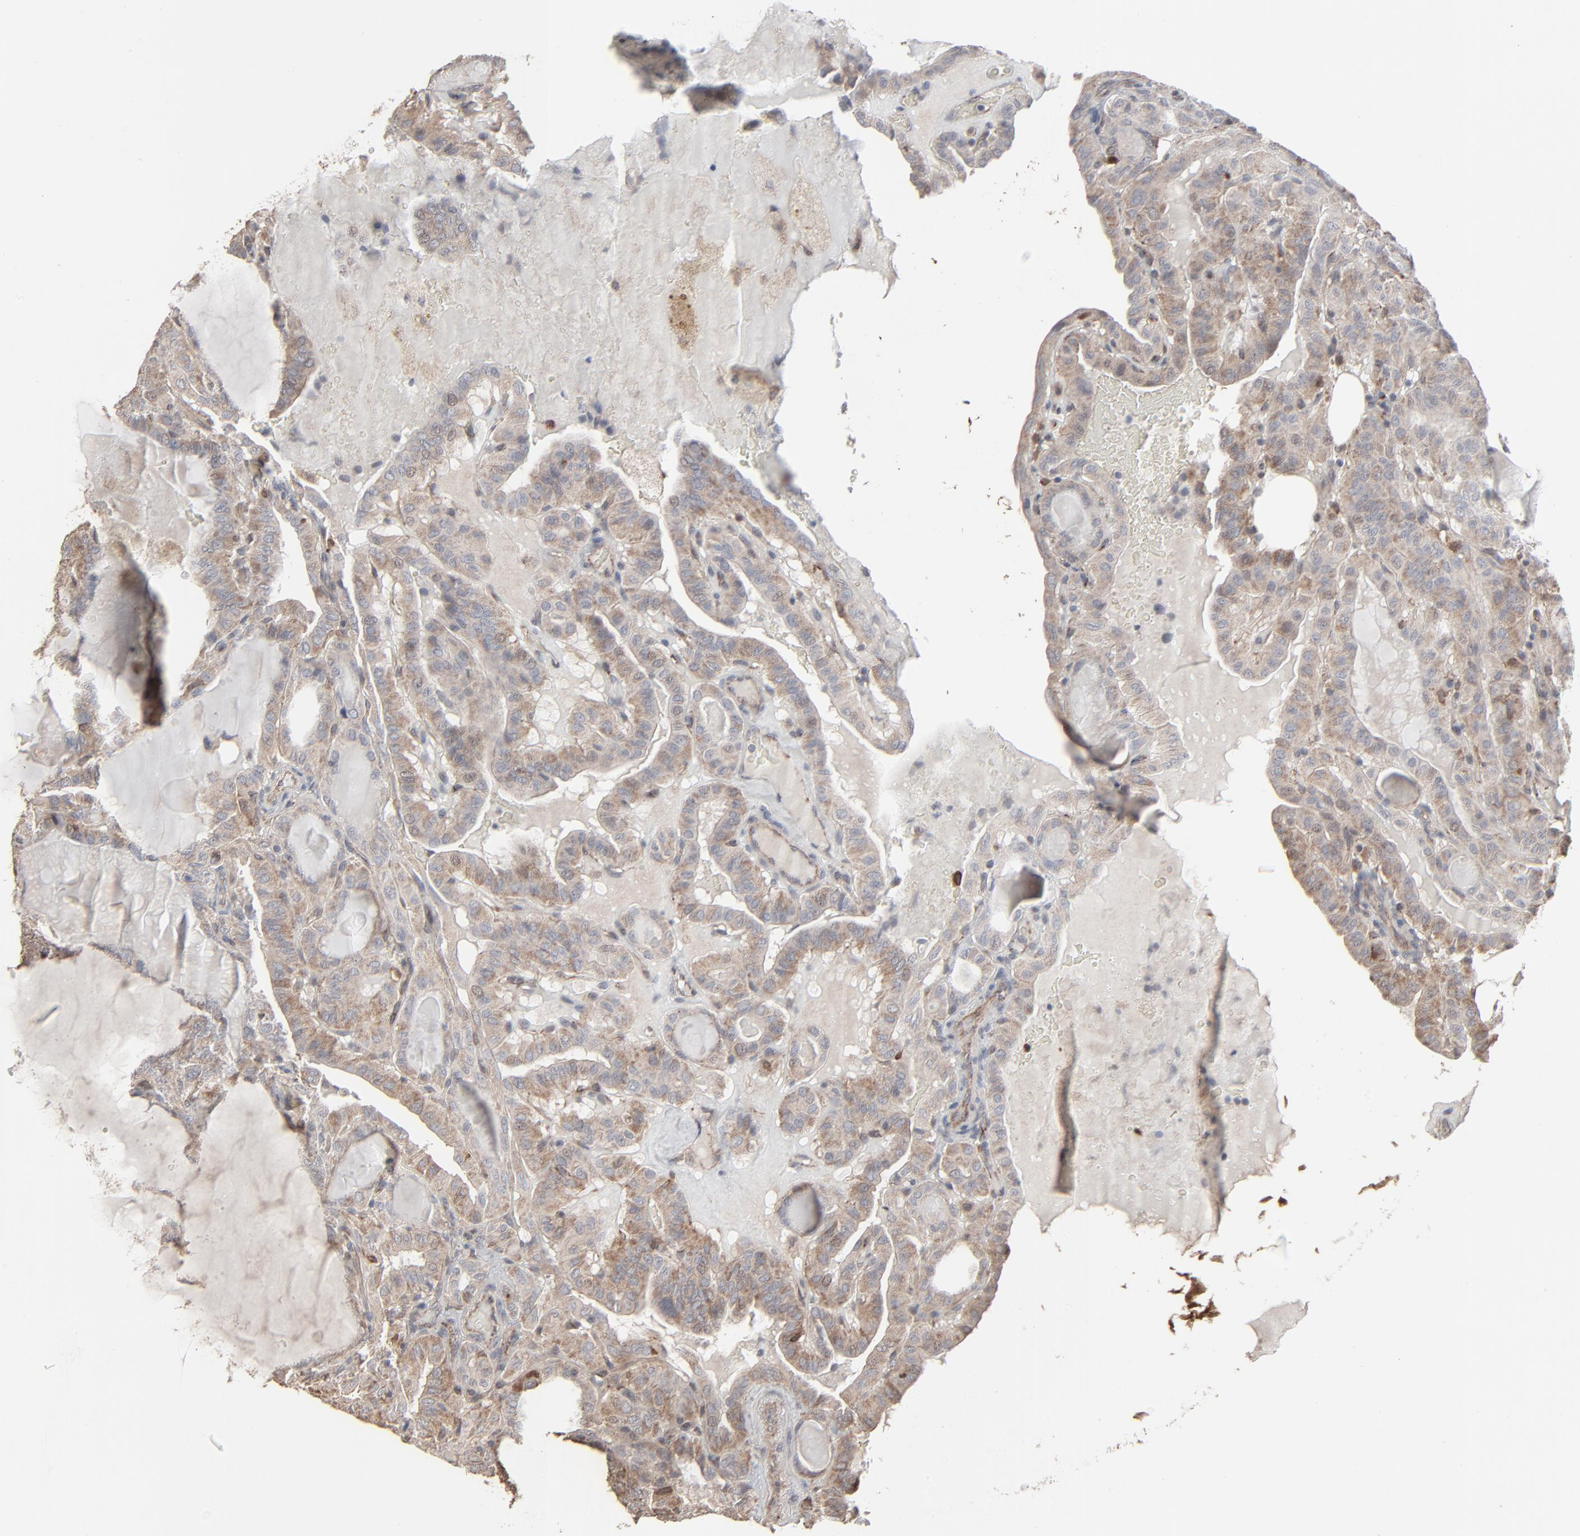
{"staining": {"intensity": "moderate", "quantity": ">75%", "location": "cytoplasmic/membranous"}, "tissue": "thyroid cancer", "cell_type": "Tumor cells", "image_type": "cancer", "snomed": [{"axis": "morphology", "description": "Papillary adenocarcinoma, NOS"}, {"axis": "topography", "description": "Thyroid gland"}], "caption": "Immunohistochemical staining of human thyroid cancer displays medium levels of moderate cytoplasmic/membranous positivity in about >75% of tumor cells.", "gene": "CTNND1", "patient": {"sex": "male", "age": 77}}